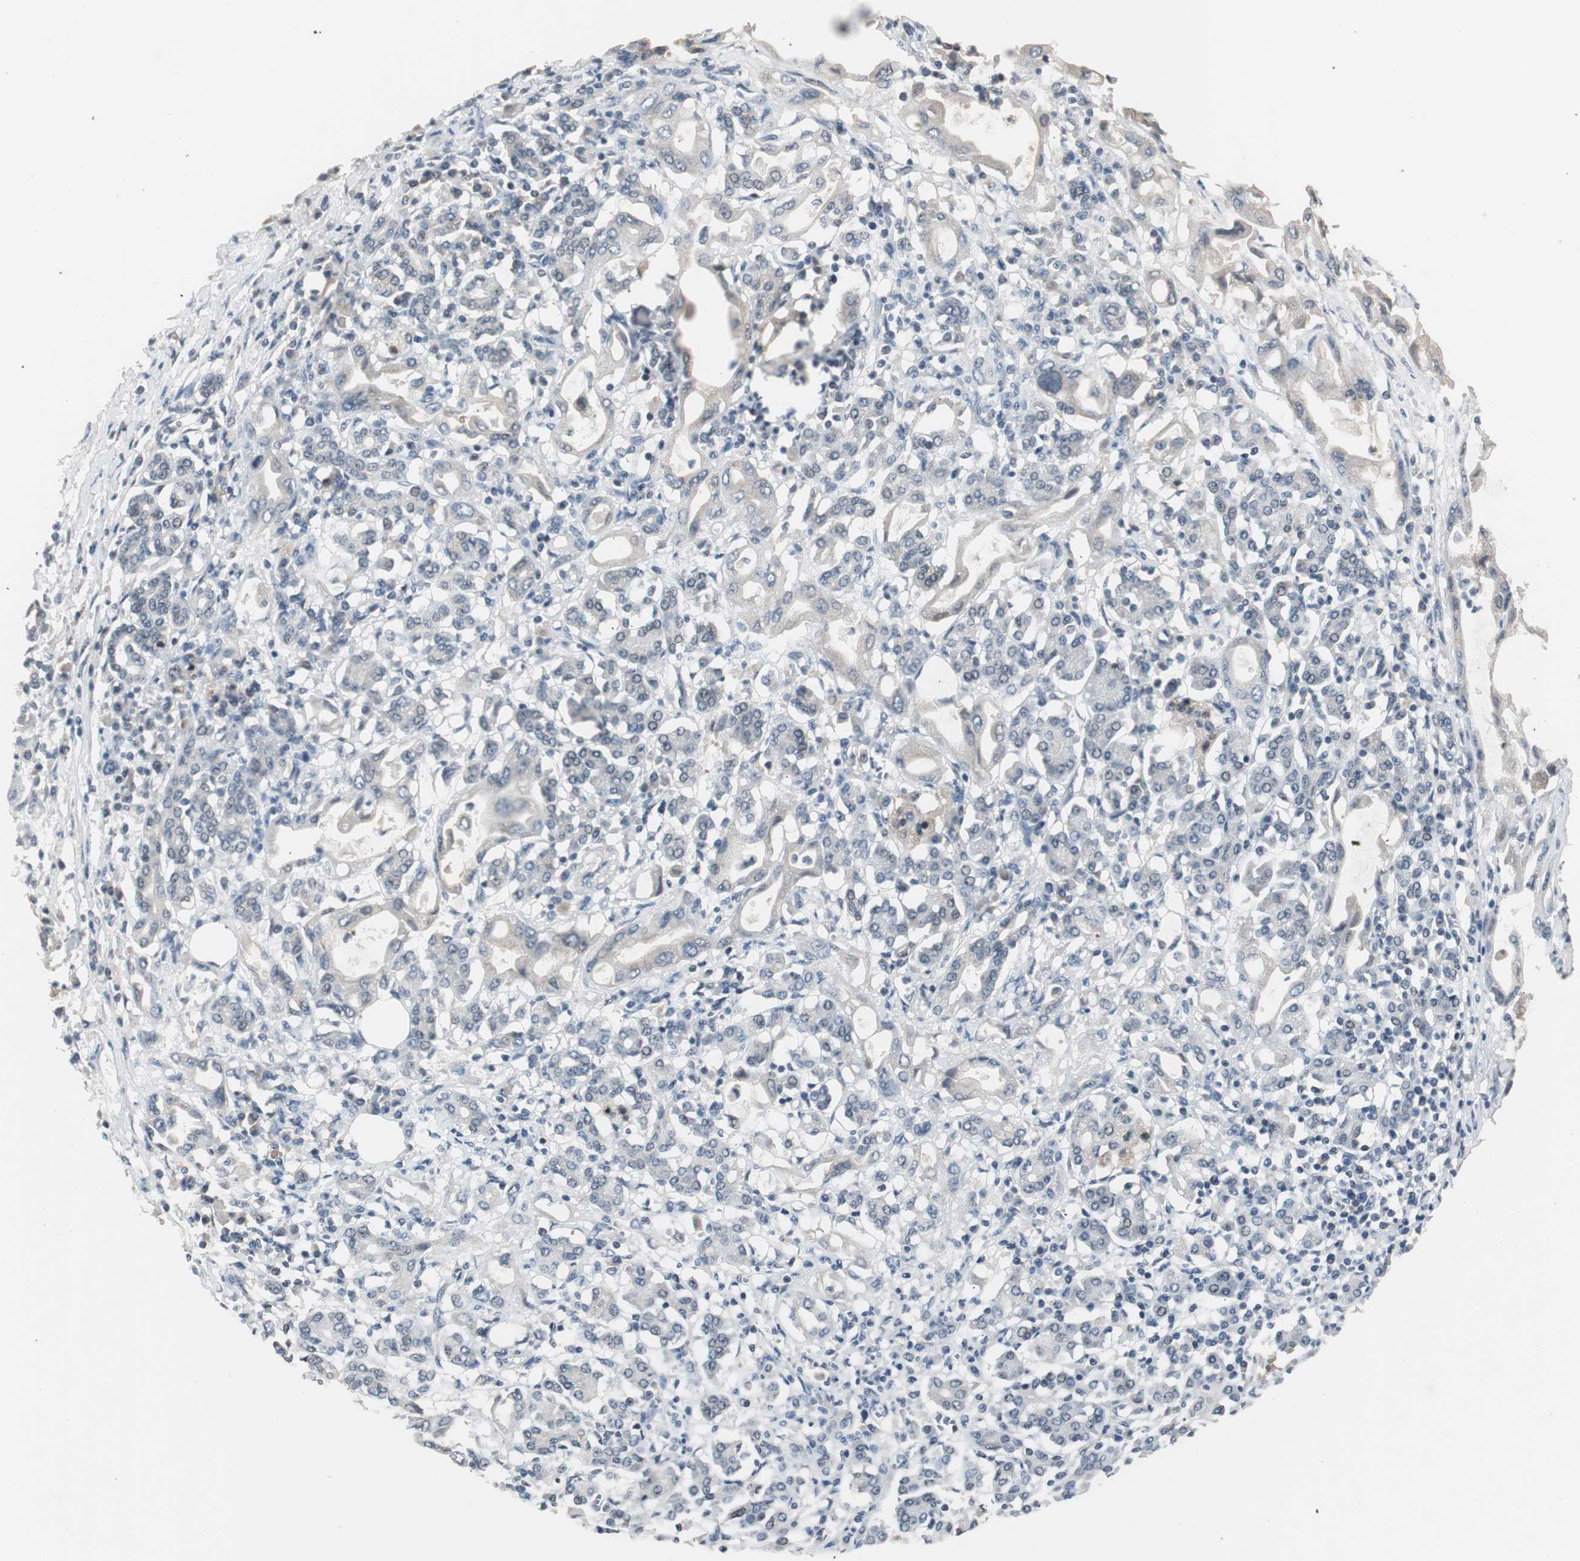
{"staining": {"intensity": "weak", "quantity": ">75%", "location": "cytoplasmic/membranous"}, "tissue": "pancreatic cancer", "cell_type": "Tumor cells", "image_type": "cancer", "snomed": [{"axis": "morphology", "description": "Adenocarcinoma, NOS"}, {"axis": "topography", "description": "Pancreas"}], "caption": "Immunohistochemical staining of human pancreatic adenocarcinoma exhibits weak cytoplasmic/membranous protein staining in about >75% of tumor cells.", "gene": "ZMPSTE24", "patient": {"sex": "female", "age": 57}}